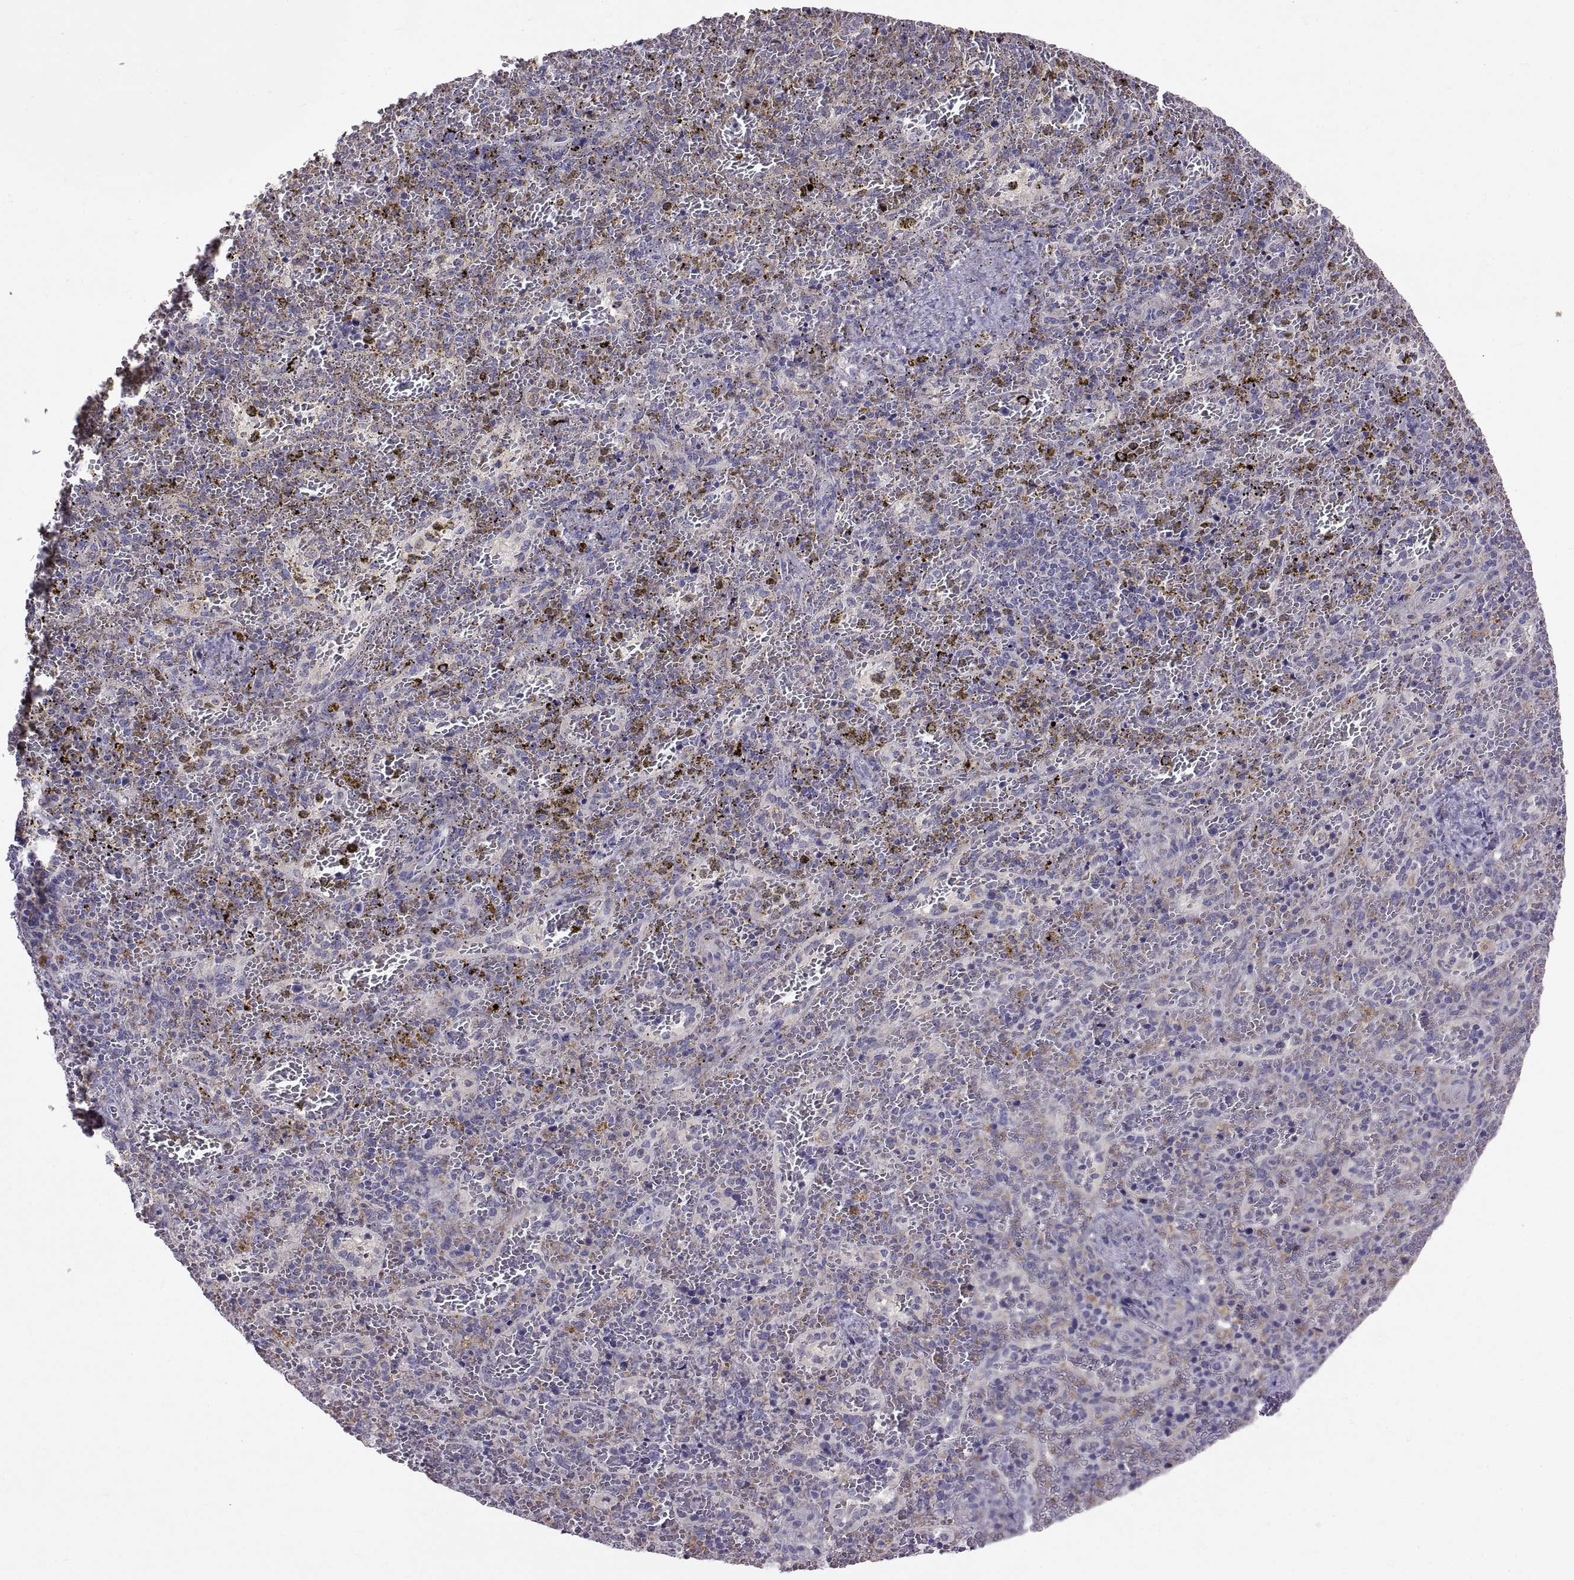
{"staining": {"intensity": "negative", "quantity": "none", "location": "none"}, "tissue": "spleen", "cell_type": "Cells in red pulp", "image_type": "normal", "snomed": [{"axis": "morphology", "description": "Normal tissue, NOS"}, {"axis": "topography", "description": "Spleen"}], "caption": "Micrograph shows no significant protein staining in cells in red pulp of benign spleen. Nuclei are stained in blue.", "gene": "ARSL", "patient": {"sex": "female", "age": 50}}